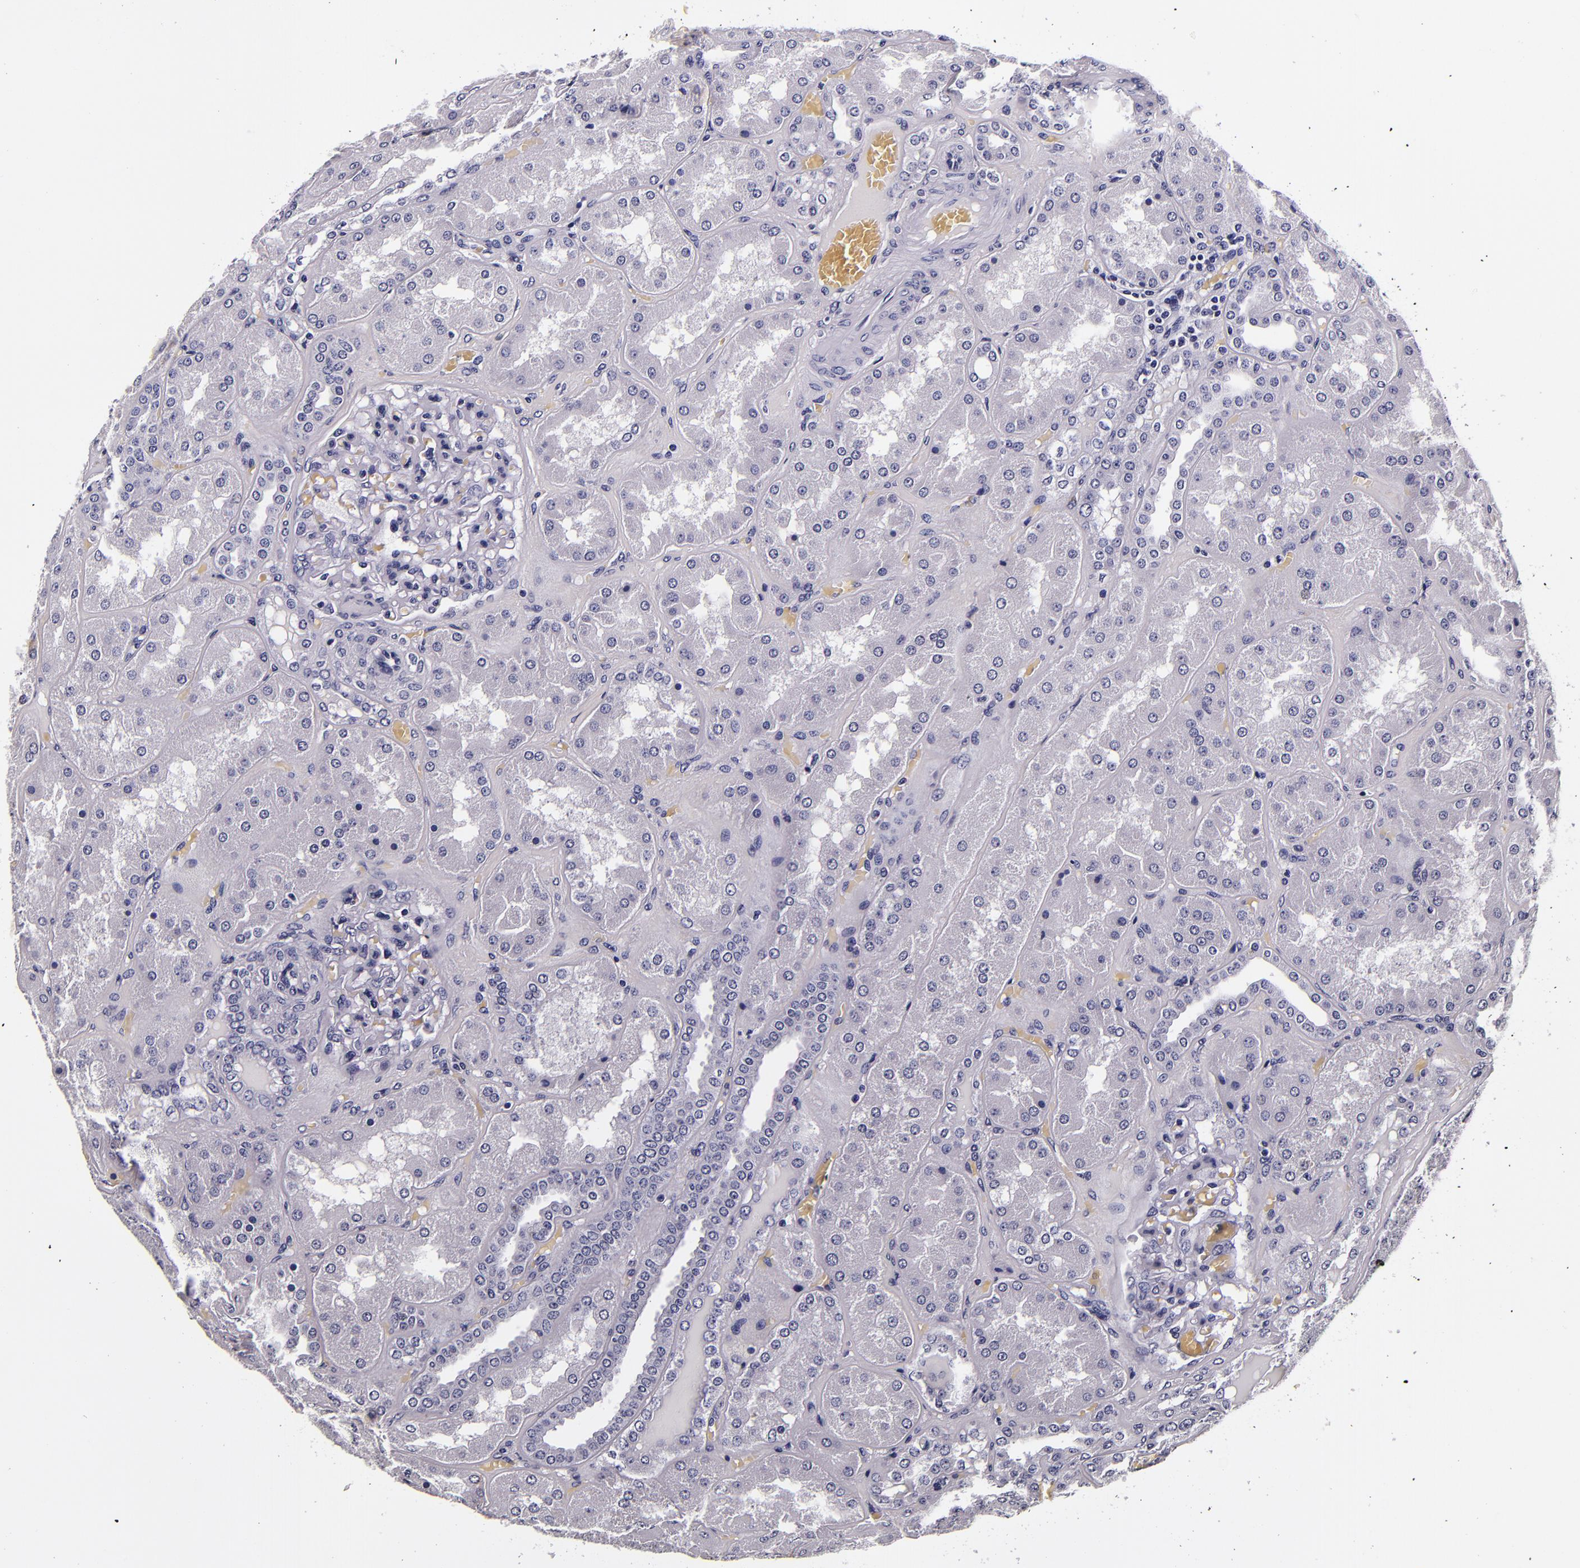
{"staining": {"intensity": "negative", "quantity": "none", "location": "none"}, "tissue": "kidney", "cell_type": "Cells in glomeruli", "image_type": "normal", "snomed": [{"axis": "morphology", "description": "Normal tissue, NOS"}, {"axis": "topography", "description": "Kidney"}], "caption": "DAB (3,3'-diaminobenzidine) immunohistochemical staining of benign human kidney exhibits no significant staining in cells in glomeruli.", "gene": "FBN1", "patient": {"sex": "female", "age": 56}}